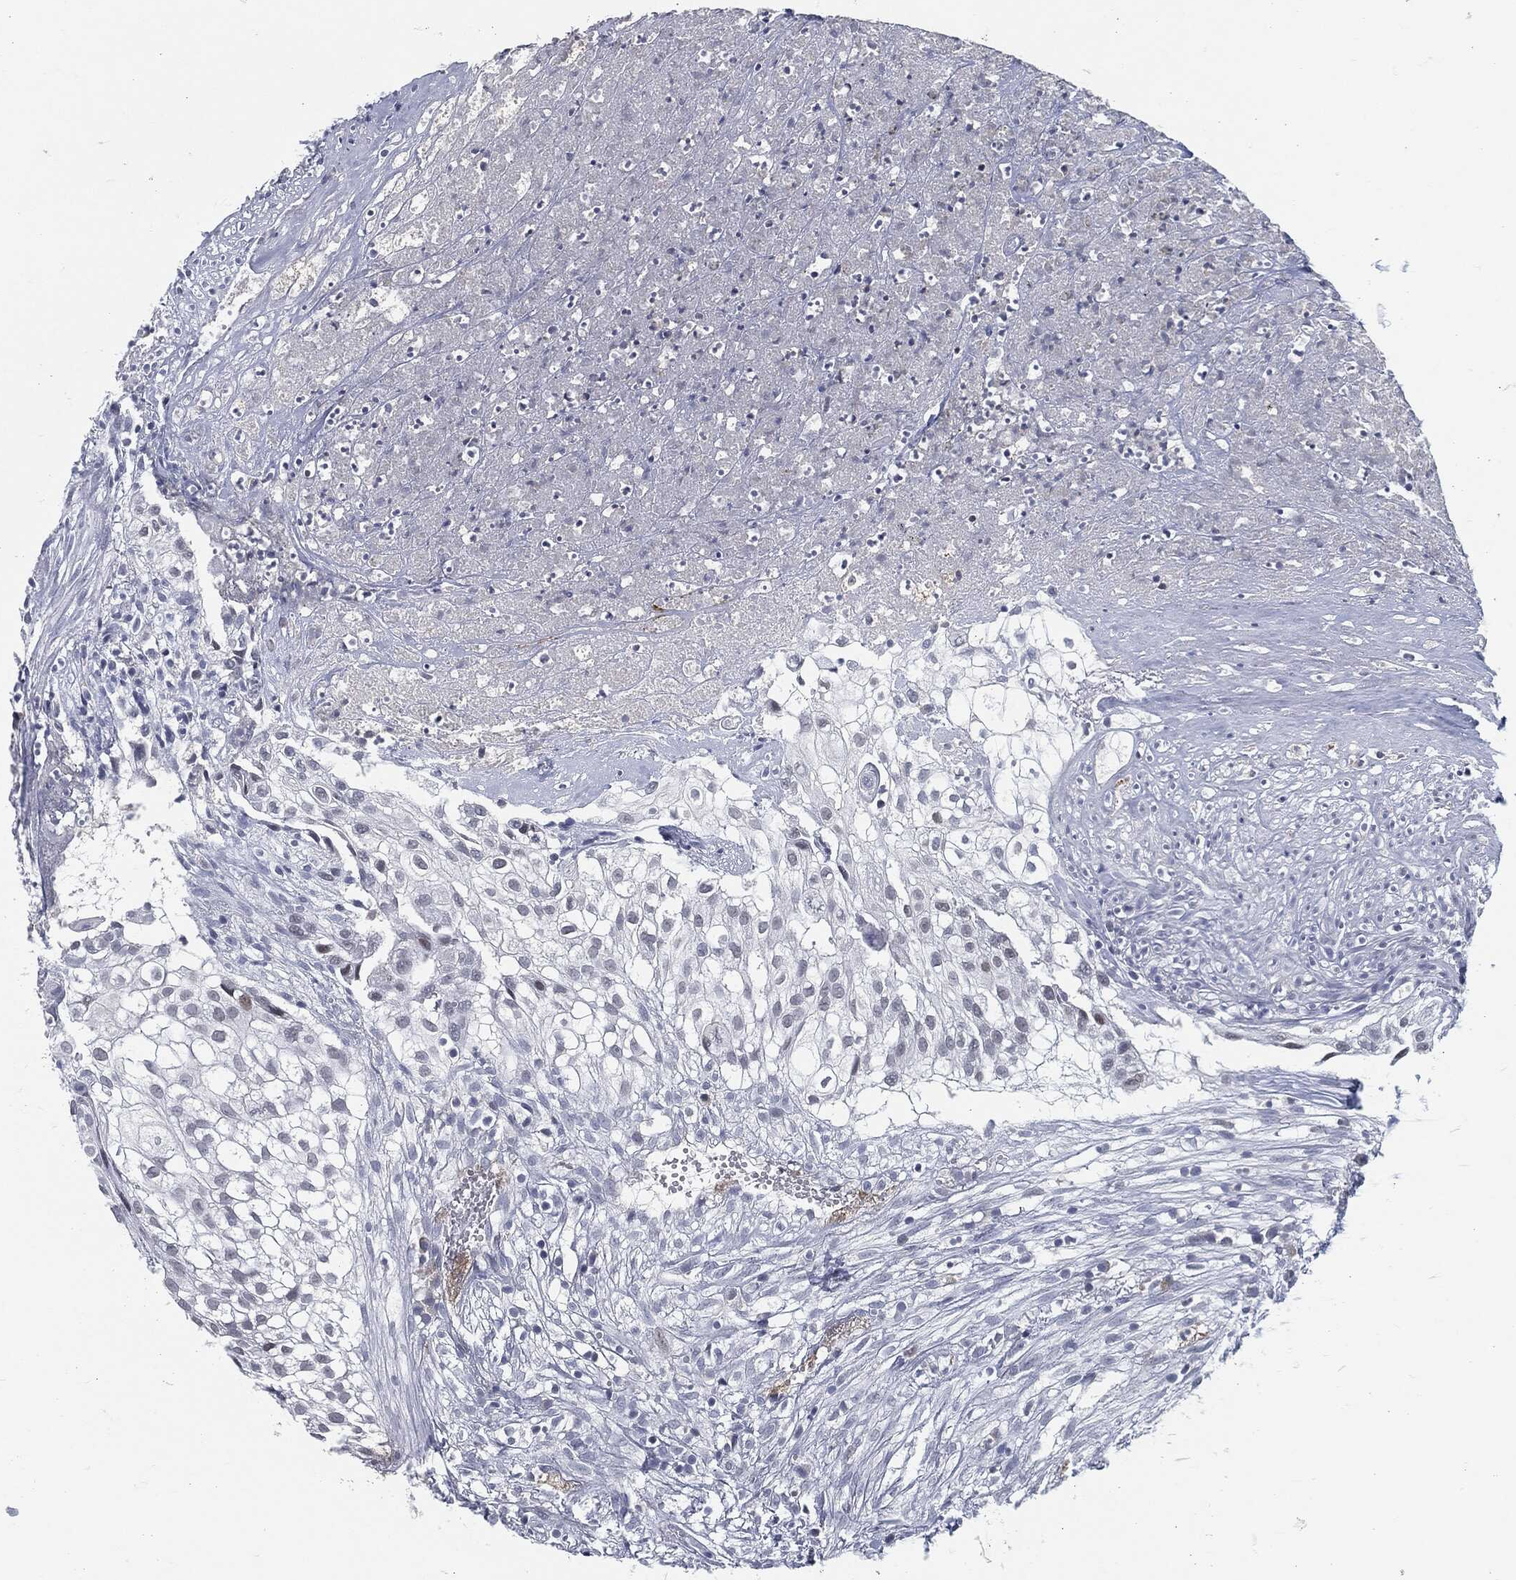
{"staining": {"intensity": "negative", "quantity": "none", "location": "none"}, "tissue": "urothelial cancer", "cell_type": "Tumor cells", "image_type": "cancer", "snomed": [{"axis": "morphology", "description": "Urothelial carcinoma, High grade"}, {"axis": "topography", "description": "Urinary bladder"}], "caption": "A high-resolution photomicrograph shows IHC staining of urothelial cancer, which demonstrates no significant staining in tumor cells.", "gene": "PROM1", "patient": {"sex": "female", "age": 79}}